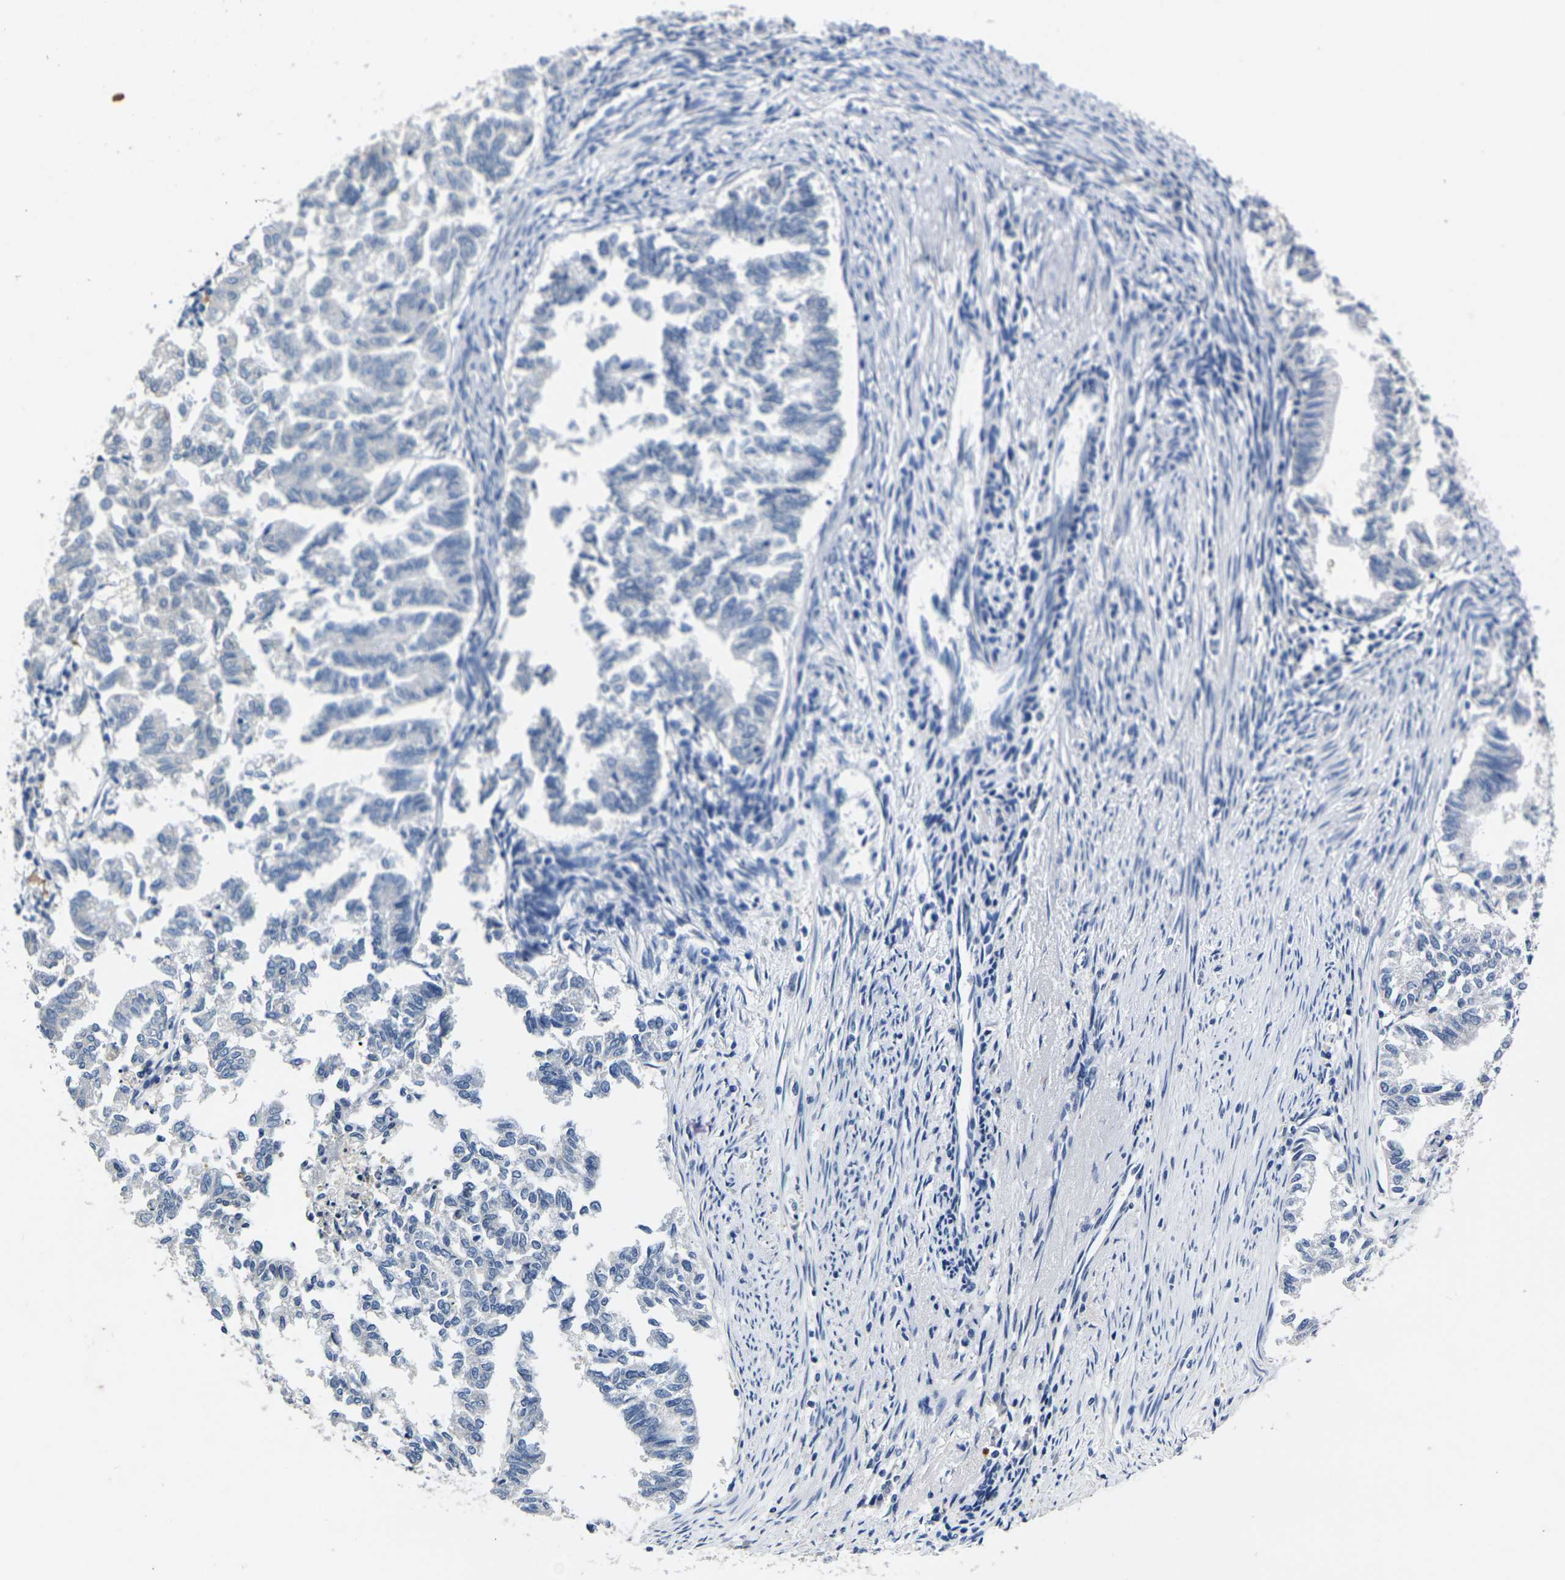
{"staining": {"intensity": "negative", "quantity": "none", "location": "none"}, "tissue": "endometrial cancer", "cell_type": "Tumor cells", "image_type": "cancer", "snomed": [{"axis": "morphology", "description": "Necrosis, NOS"}, {"axis": "morphology", "description": "Adenocarcinoma, NOS"}, {"axis": "topography", "description": "Endometrium"}], "caption": "Tumor cells show no significant staining in endometrial cancer.", "gene": "NOCT", "patient": {"sex": "female", "age": 79}}